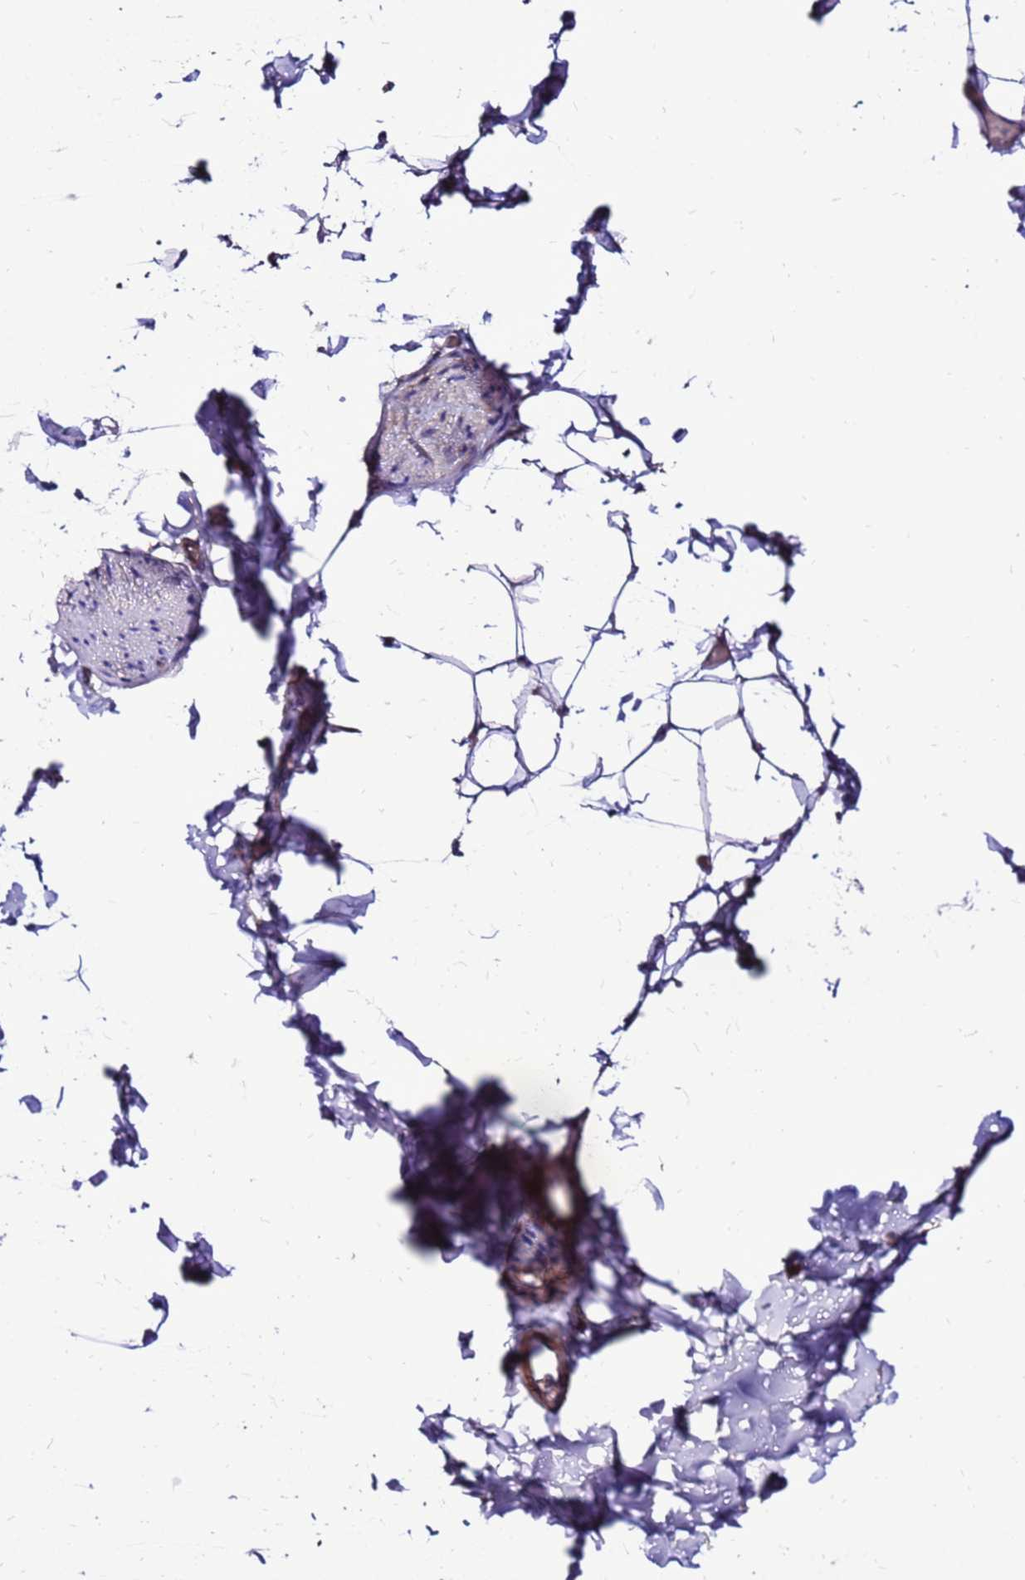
{"staining": {"intensity": "negative", "quantity": "none", "location": "none"}, "tissue": "adipose tissue", "cell_type": "Adipocytes", "image_type": "normal", "snomed": [{"axis": "morphology", "description": "Normal tissue, NOS"}, {"axis": "topography", "description": "Gallbladder"}, {"axis": "topography", "description": "Peripheral nerve tissue"}], "caption": "A histopathology image of adipose tissue stained for a protein displays no brown staining in adipocytes. (Brightfield microscopy of DAB IHC at high magnification).", "gene": "EI24", "patient": {"sex": "male", "age": 38}}